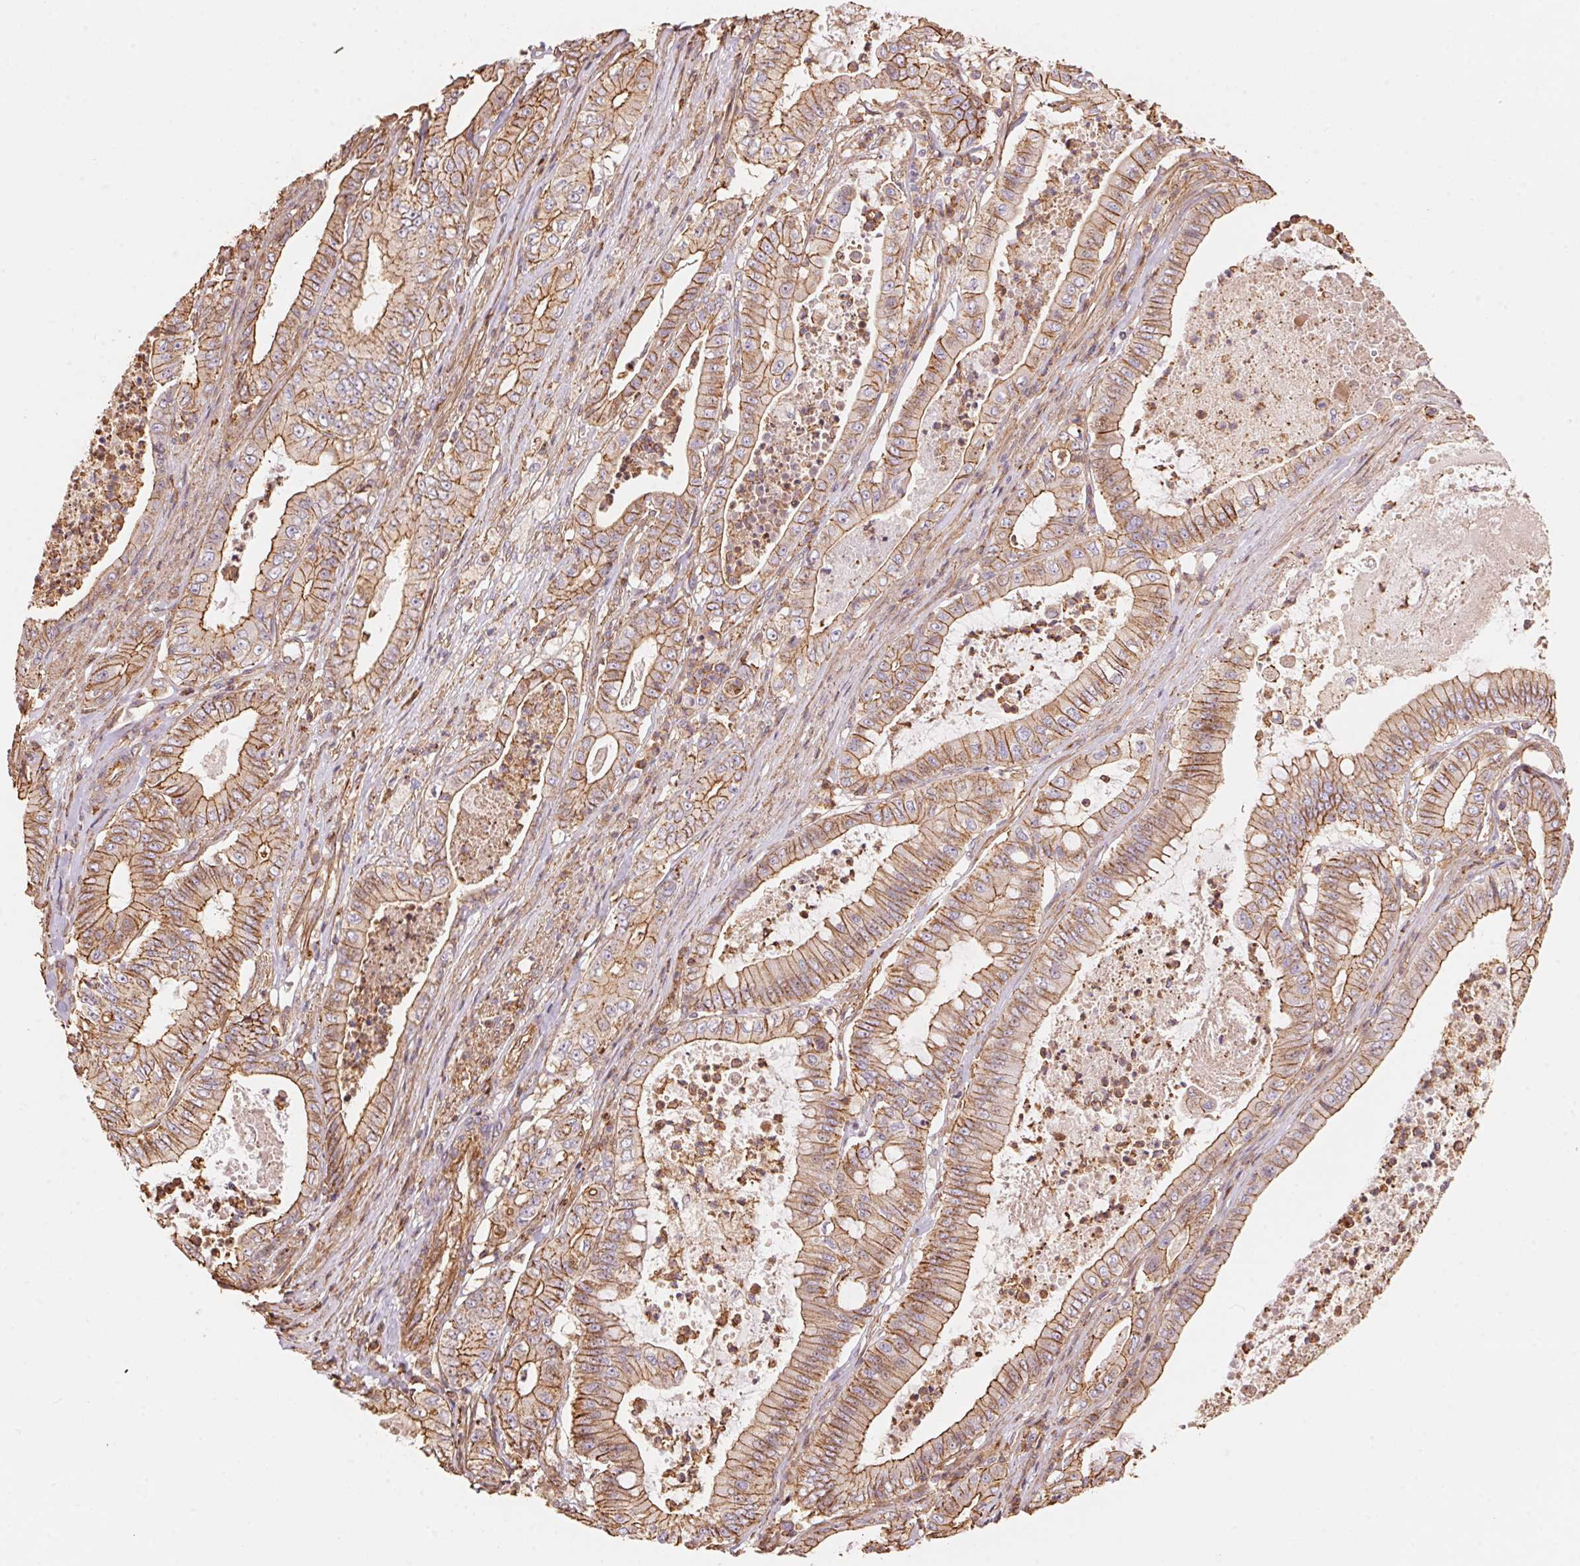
{"staining": {"intensity": "moderate", "quantity": ">75%", "location": "cytoplasmic/membranous"}, "tissue": "pancreatic cancer", "cell_type": "Tumor cells", "image_type": "cancer", "snomed": [{"axis": "morphology", "description": "Adenocarcinoma, NOS"}, {"axis": "topography", "description": "Pancreas"}], "caption": "Brown immunohistochemical staining in pancreatic adenocarcinoma exhibits moderate cytoplasmic/membranous staining in about >75% of tumor cells.", "gene": "FRAS1", "patient": {"sex": "male", "age": 71}}